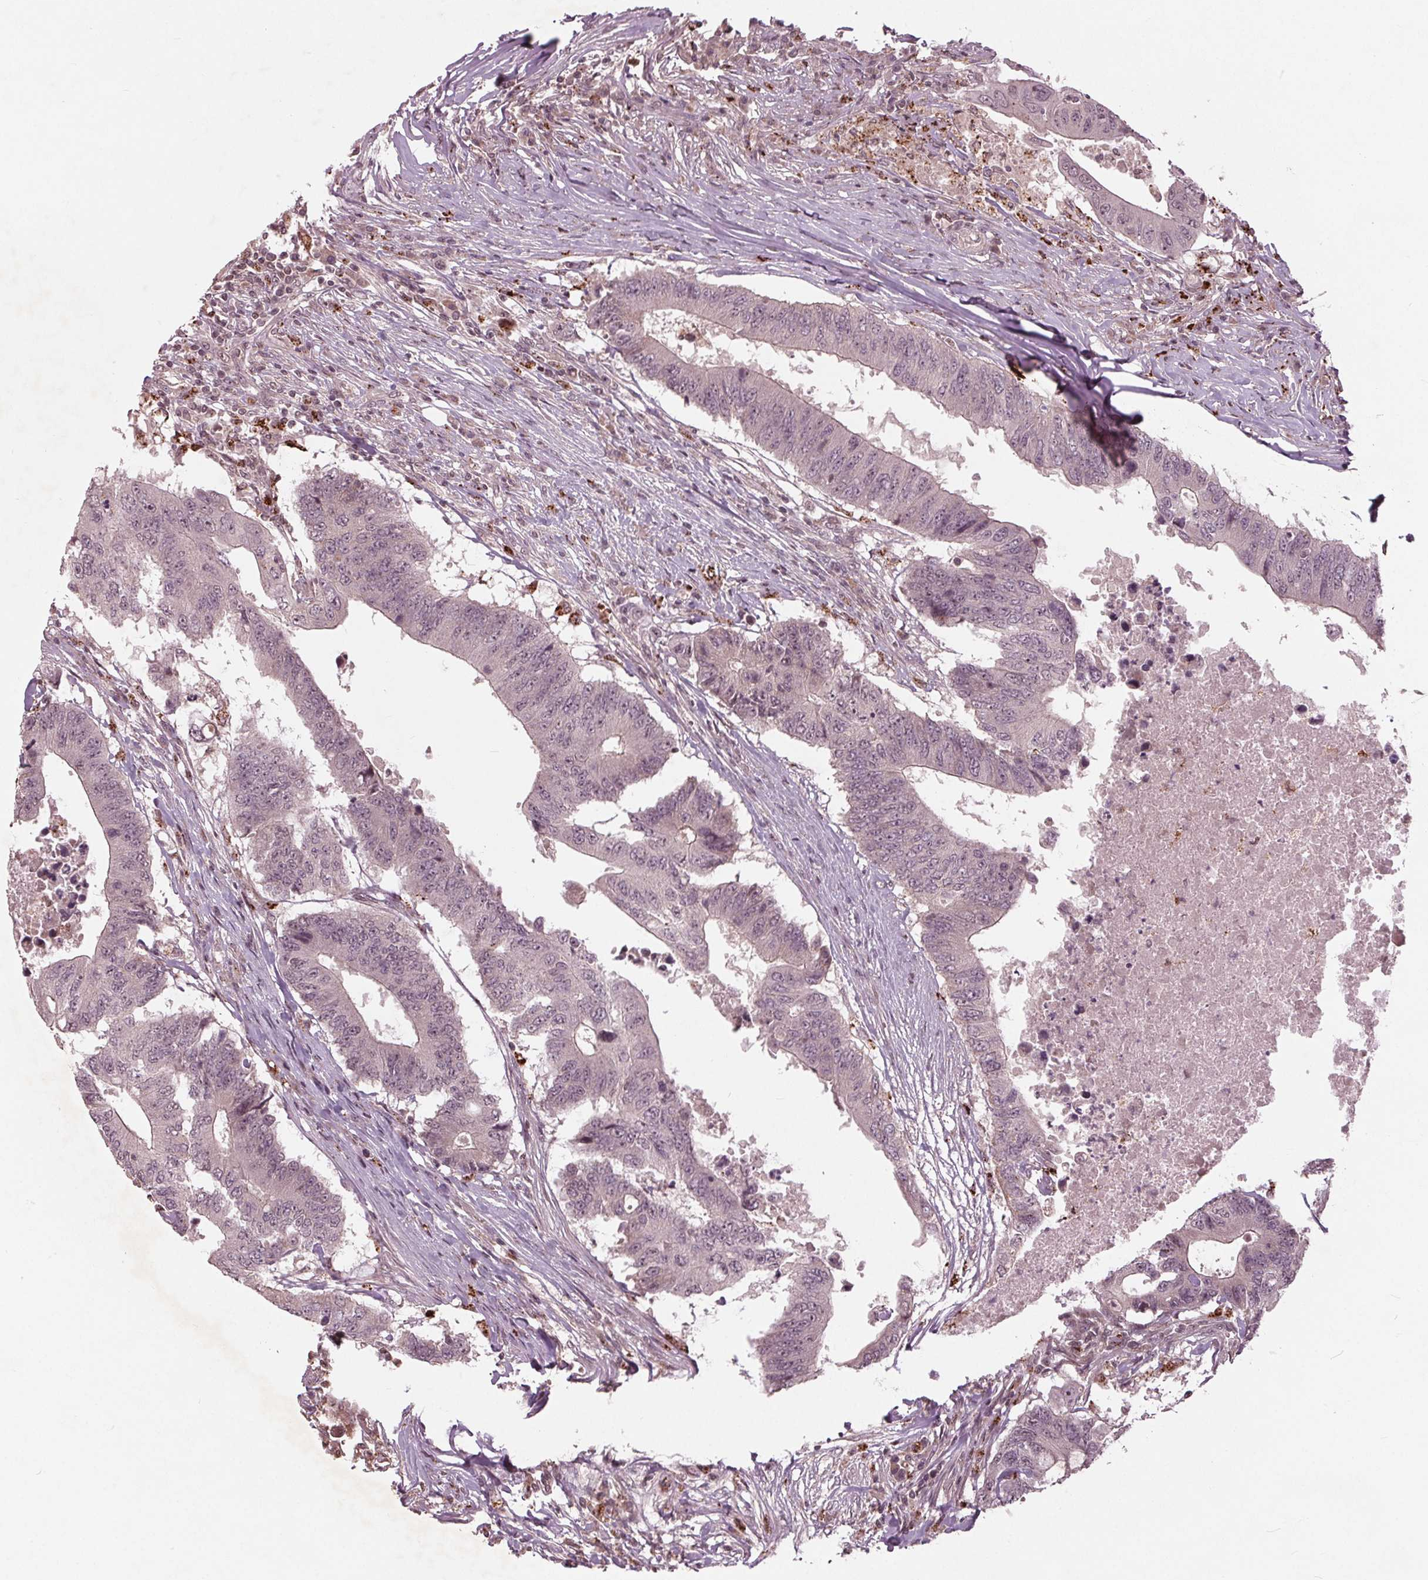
{"staining": {"intensity": "negative", "quantity": "none", "location": "none"}, "tissue": "colorectal cancer", "cell_type": "Tumor cells", "image_type": "cancer", "snomed": [{"axis": "morphology", "description": "Adenocarcinoma, NOS"}, {"axis": "topography", "description": "Colon"}], "caption": "High magnification brightfield microscopy of colorectal cancer stained with DAB (3,3'-diaminobenzidine) (brown) and counterstained with hematoxylin (blue): tumor cells show no significant expression.", "gene": "CDKL4", "patient": {"sex": "male", "age": 71}}